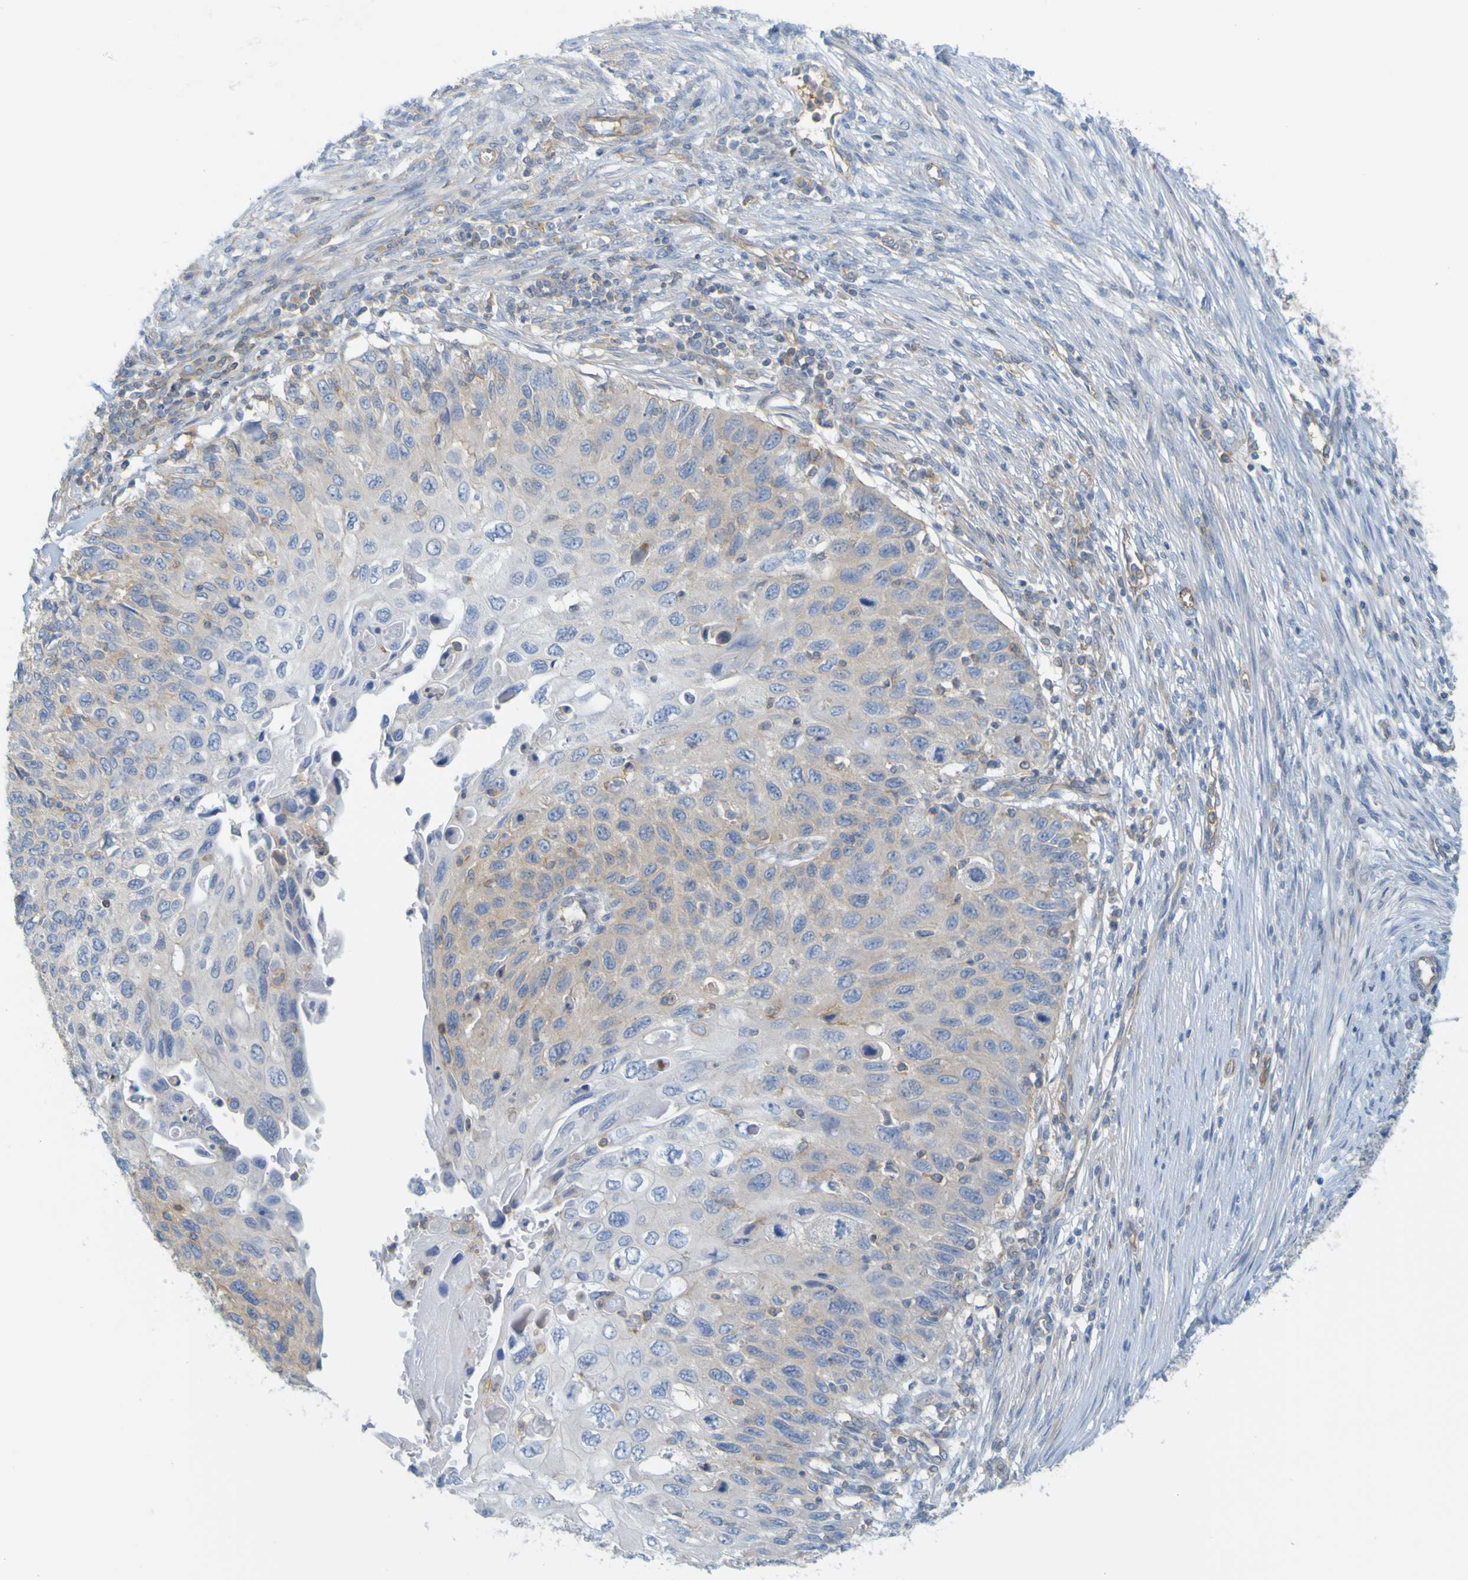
{"staining": {"intensity": "weak", "quantity": "<25%", "location": "cytoplasmic/membranous"}, "tissue": "cervical cancer", "cell_type": "Tumor cells", "image_type": "cancer", "snomed": [{"axis": "morphology", "description": "Squamous cell carcinoma, NOS"}, {"axis": "topography", "description": "Cervix"}], "caption": "Cervical squamous cell carcinoma stained for a protein using immunohistochemistry reveals no positivity tumor cells.", "gene": "APPL1", "patient": {"sex": "female", "age": 70}}